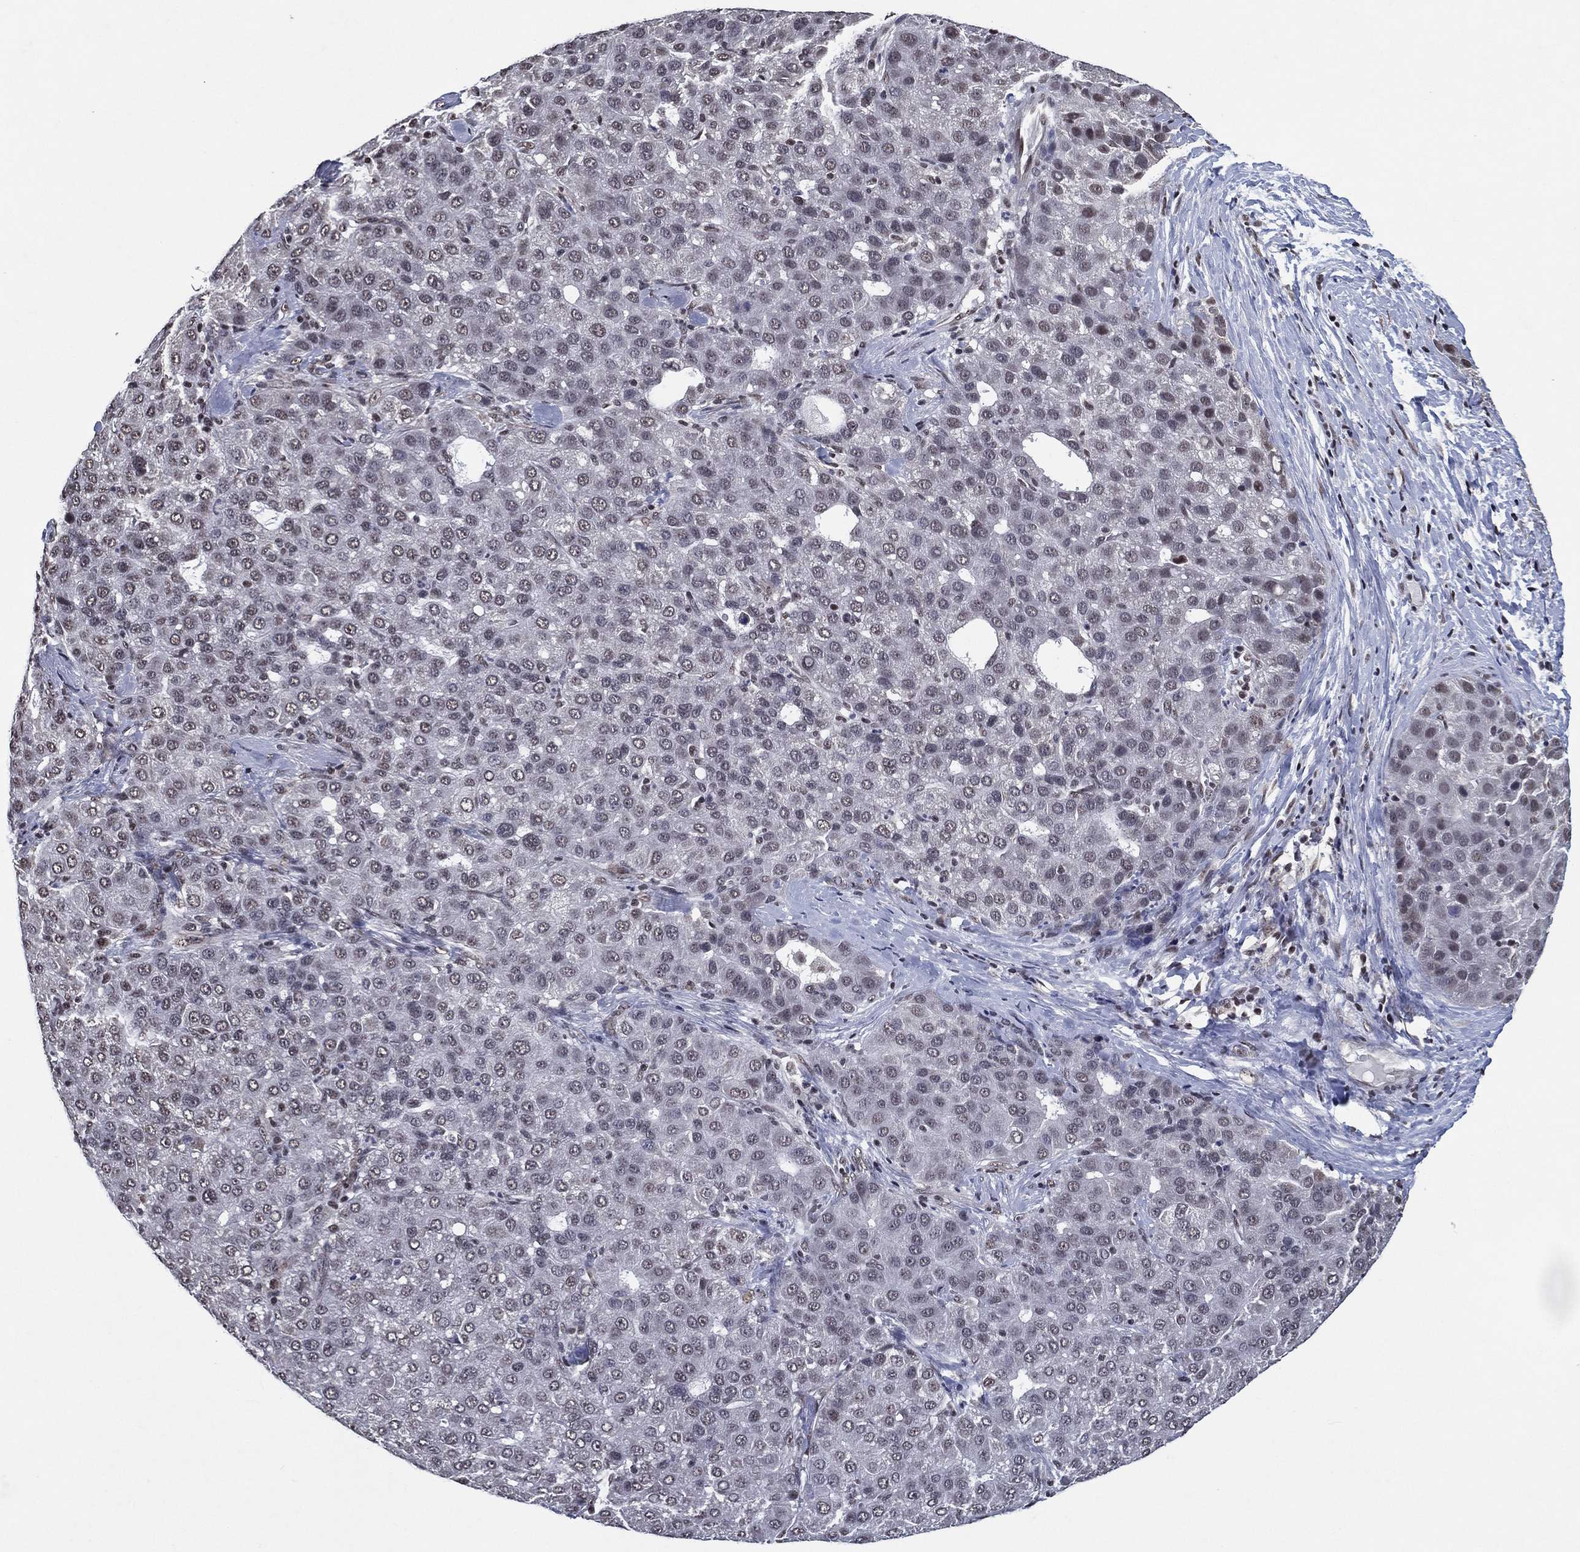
{"staining": {"intensity": "negative", "quantity": "none", "location": "none"}, "tissue": "liver cancer", "cell_type": "Tumor cells", "image_type": "cancer", "snomed": [{"axis": "morphology", "description": "Carcinoma, Hepatocellular, NOS"}, {"axis": "topography", "description": "Liver"}], "caption": "Tumor cells show no significant protein positivity in liver cancer.", "gene": "ZBTB42", "patient": {"sex": "male", "age": 65}}